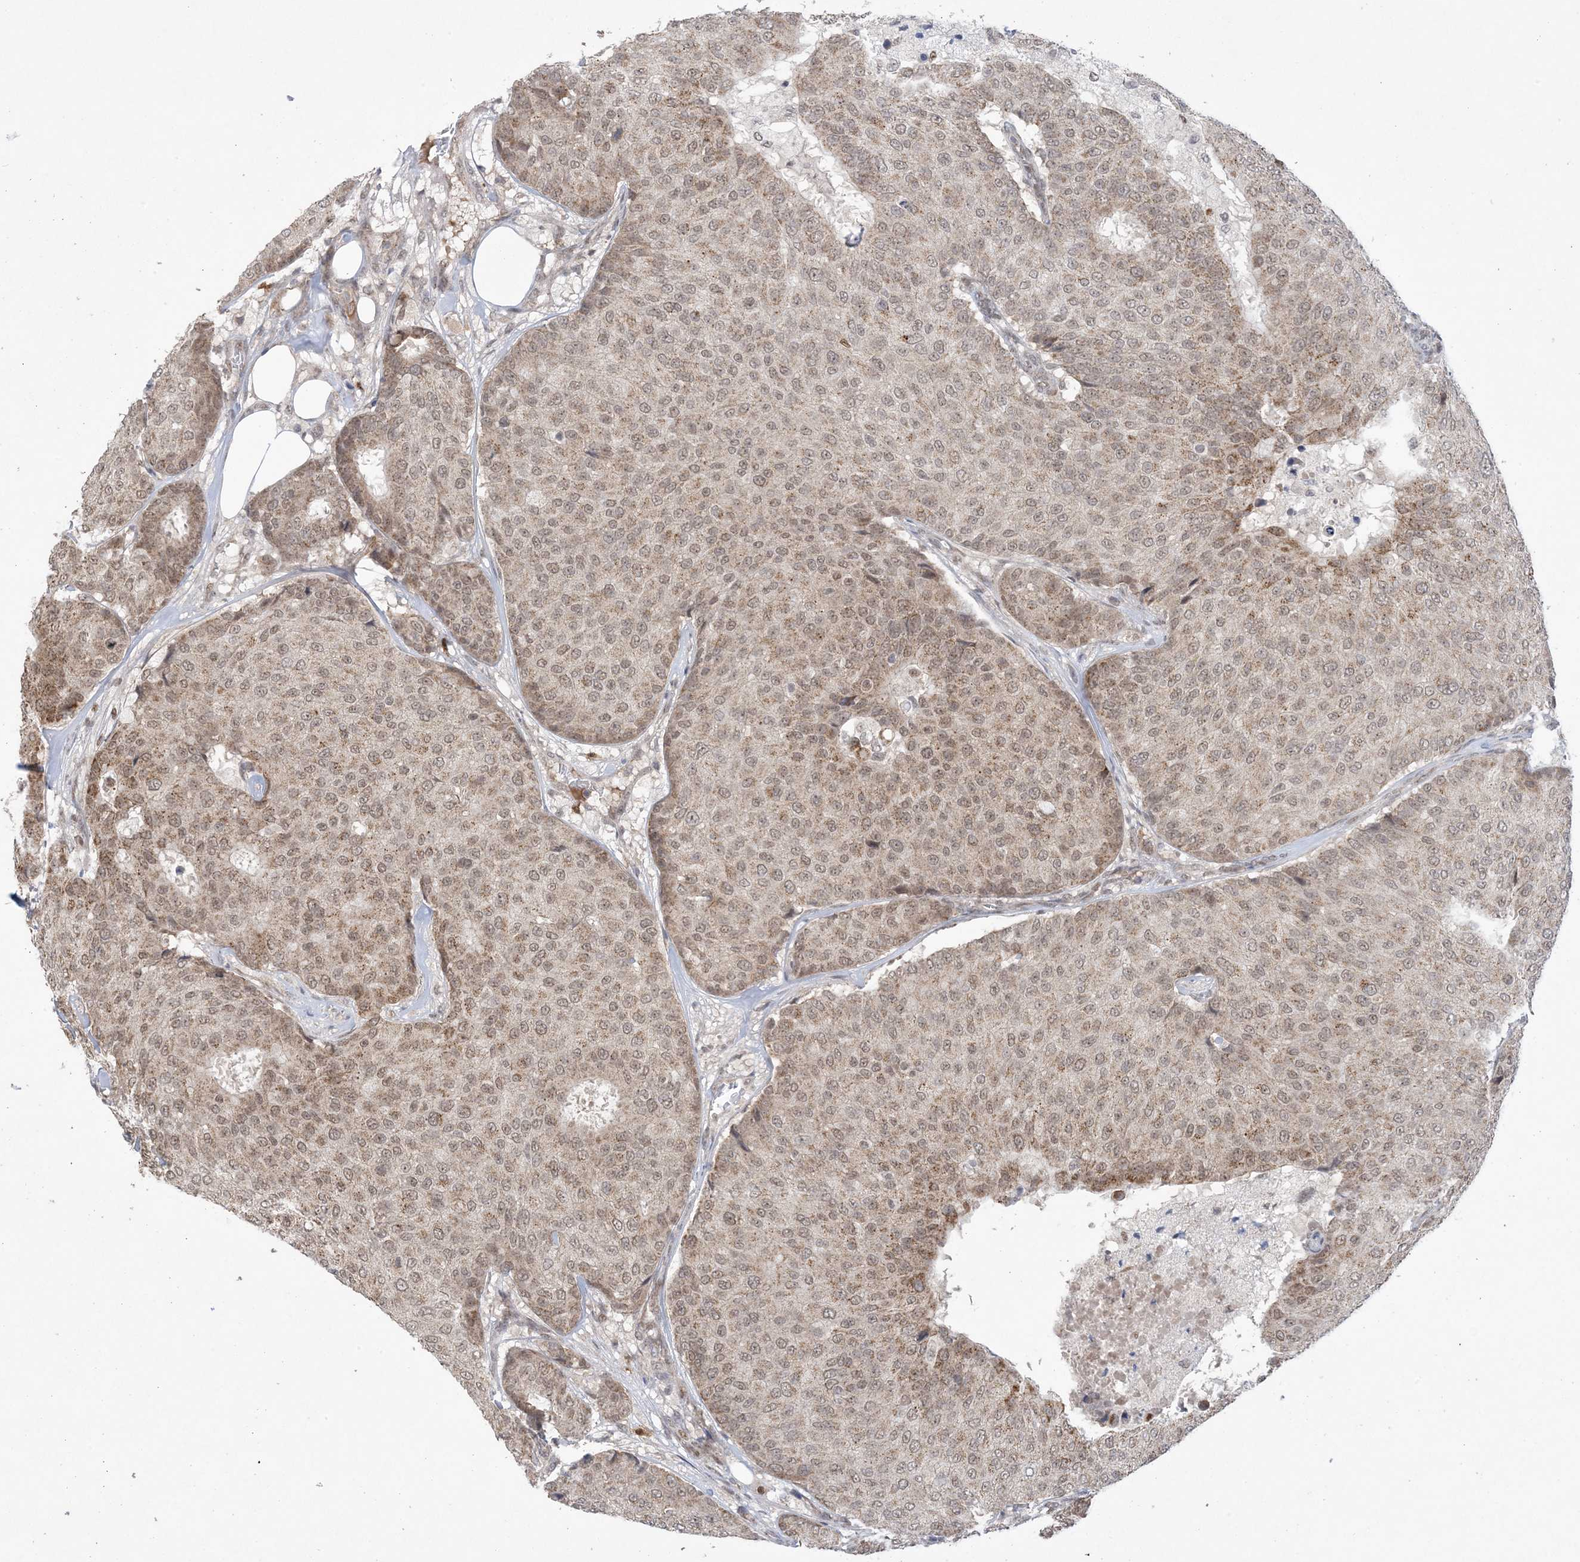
{"staining": {"intensity": "moderate", "quantity": ">75%", "location": "nuclear"}, "tissue": "breast cancer", "cell_type": "Tumor cells", "image_type": "cancer", "snomed": [{"axis": "morphology", "description": "Duct carcinoma"}, {"axis": "topography", "description": "Breast"}], "caption": "Immunohistochemistry of infiltrating ductal carcinoma (breast) exhibits medium levels of moderate nuclear staining in approximately >75% of tumor cells. Nuclei are stained in blue.", "gene": "TRMT10C", "patient": {"sex": "female", "age": 75}}